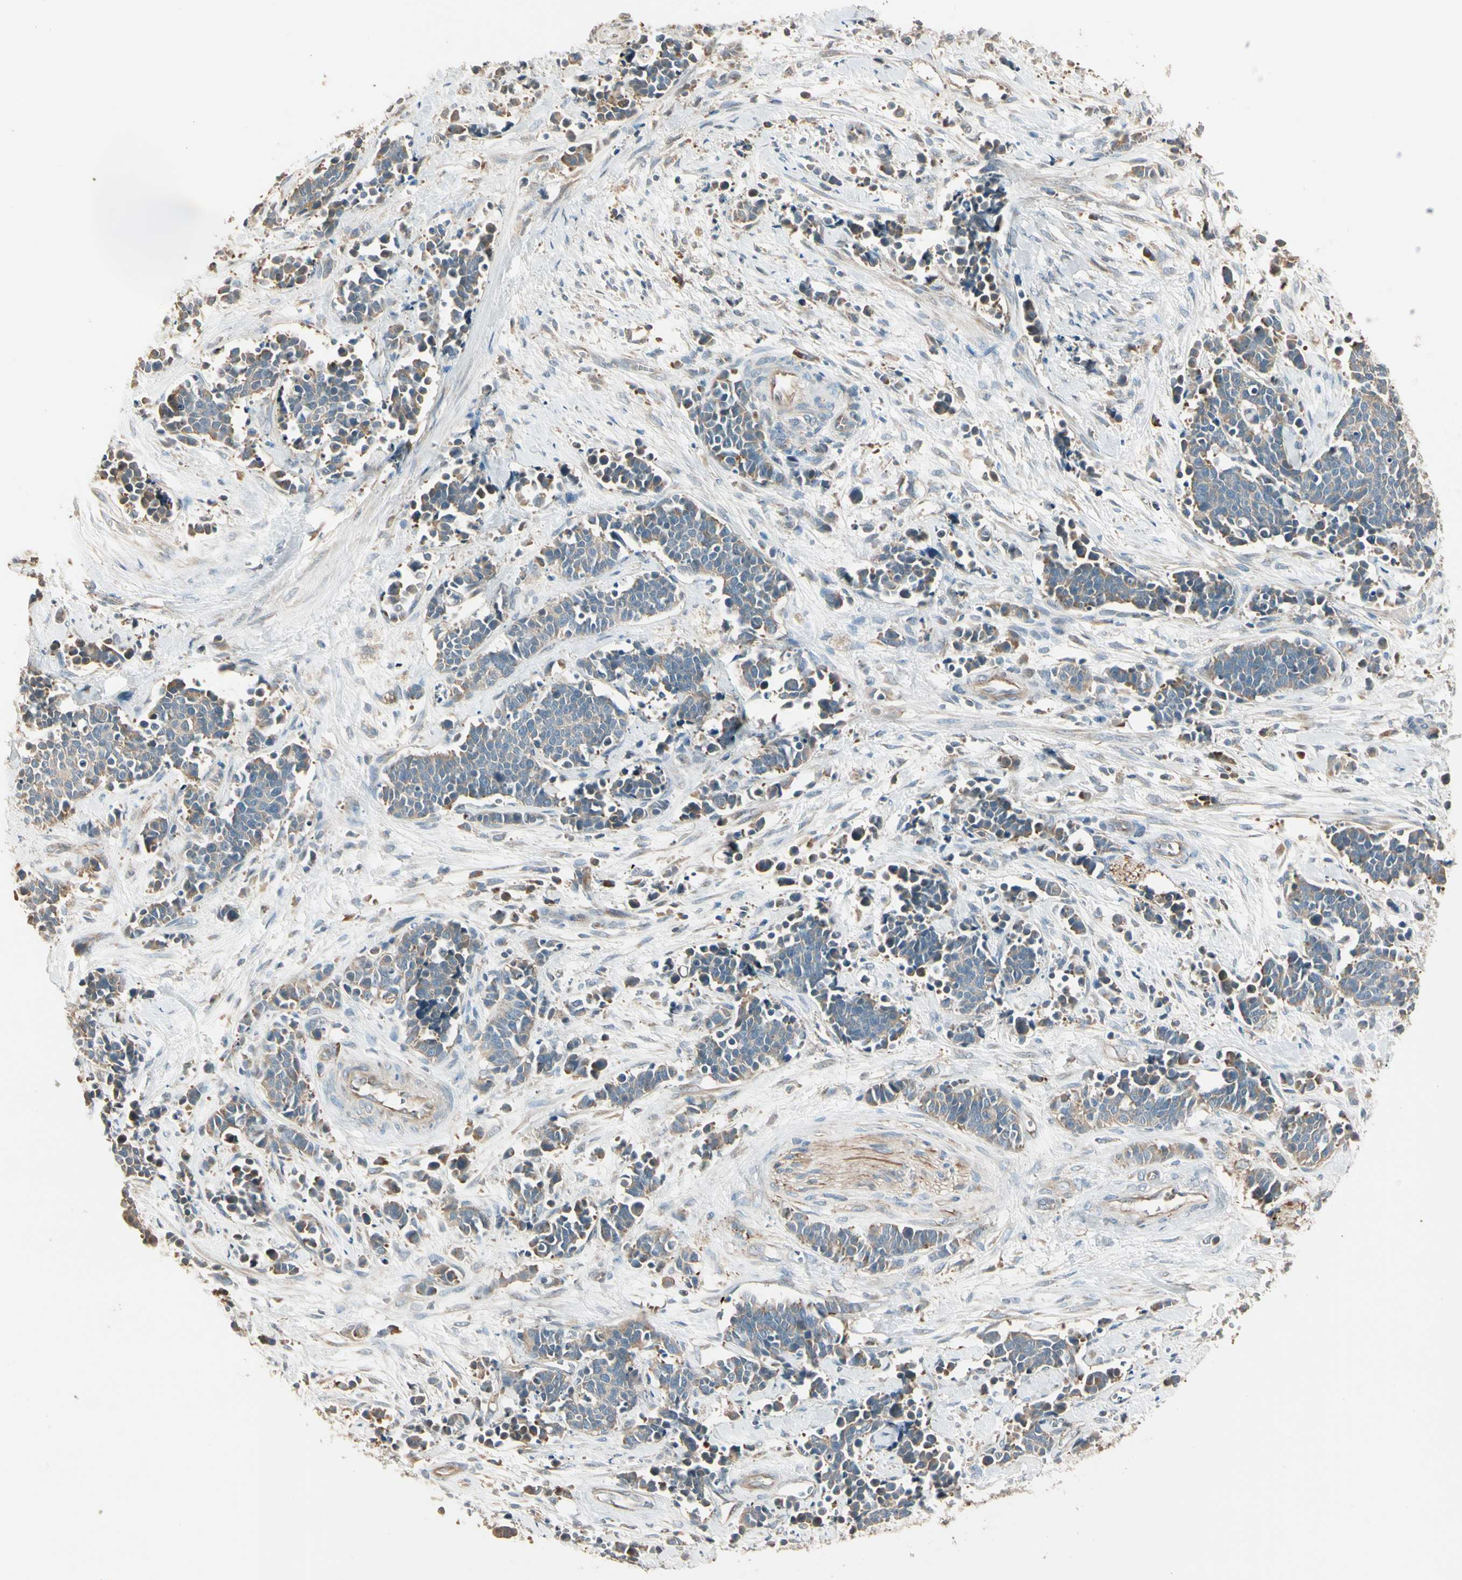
{"staining": {"intensity": "weak", "quantity": ">75%", "location": "cytoplasmic/membranous"}, "tissue": "cervical cancer", "cell_type": "Tumor cells", "image_type": "cancer", "snomed": [{"axis": "morphology", "description": "Squamous cell carcinoma, NOS"}, {"axis": "topography", "description": "Cervix"}], "caption": "Cervical cancer was stained to show a protein in brown. There is low levels of weak cytoplasmic/membranous staining in about >75% of tumor cells. Immunohistochemistry (ihc) stains the protein of interest in brown and the nuclei are stained blue.", "gene": "TNFRSF21", "patient": {"sex": "female", "age": 35}}